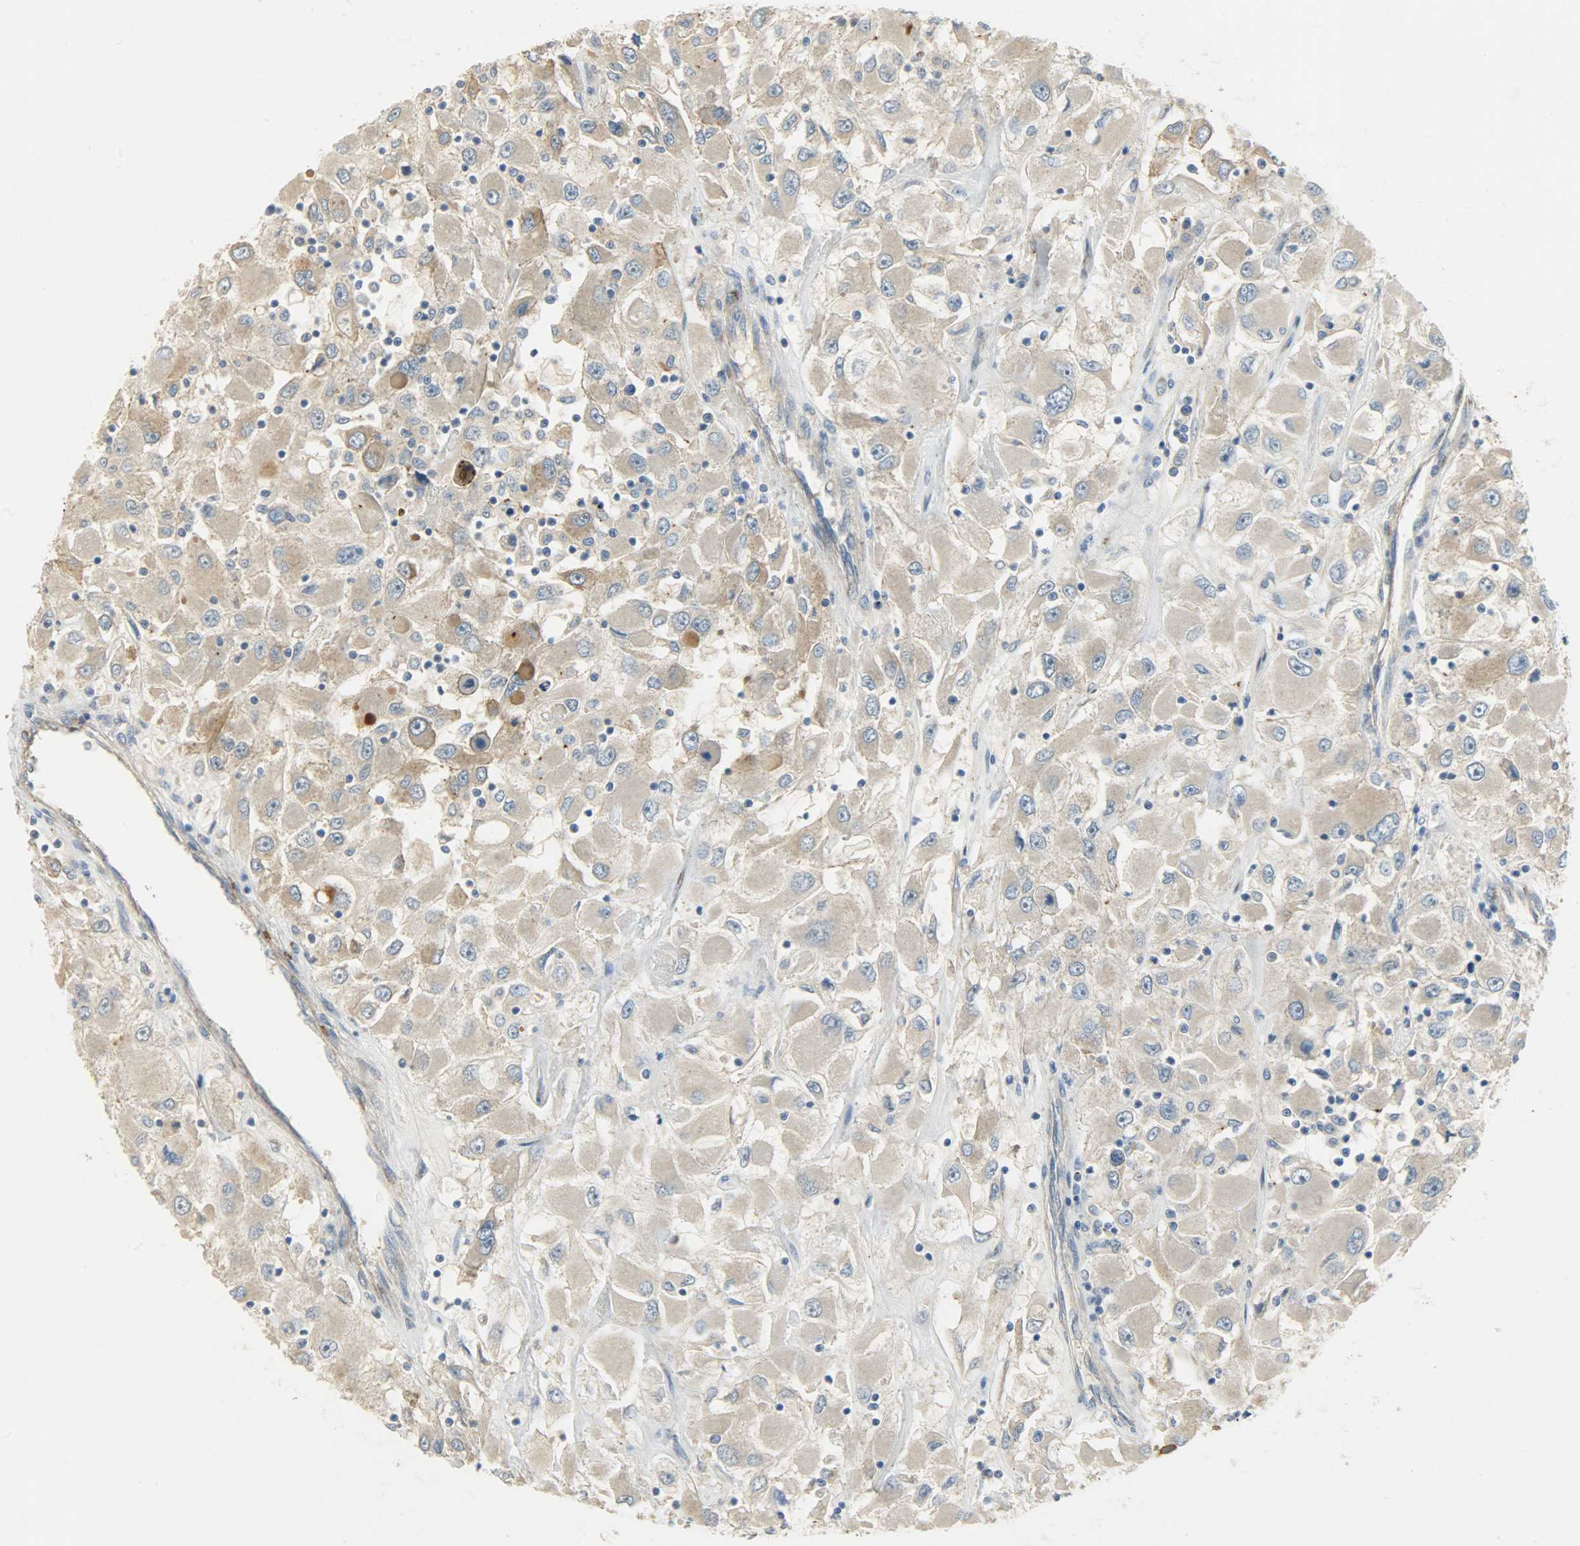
{"staining": {"intensity": "weak", "quantity": ">75%", "location": "cytoplasmic/membranous"}, "tissue": "renal cancer", "cell_type": "Tumor cells", "image_type": "cancer", "snomed": [{"axis": "morphology", "description": "Adenocarcinoma, NOS"}, {"axis": "topography", "description": "Kidney"}], "caption": "Renal cancer (adenocarcinoma) stained with a brown dye shows weak cytoplasmic/membranous positive positivity in about >75% of tumor cells.", "gene": "KIAA1217", "patient": {"sex": "female", "age": 52}}